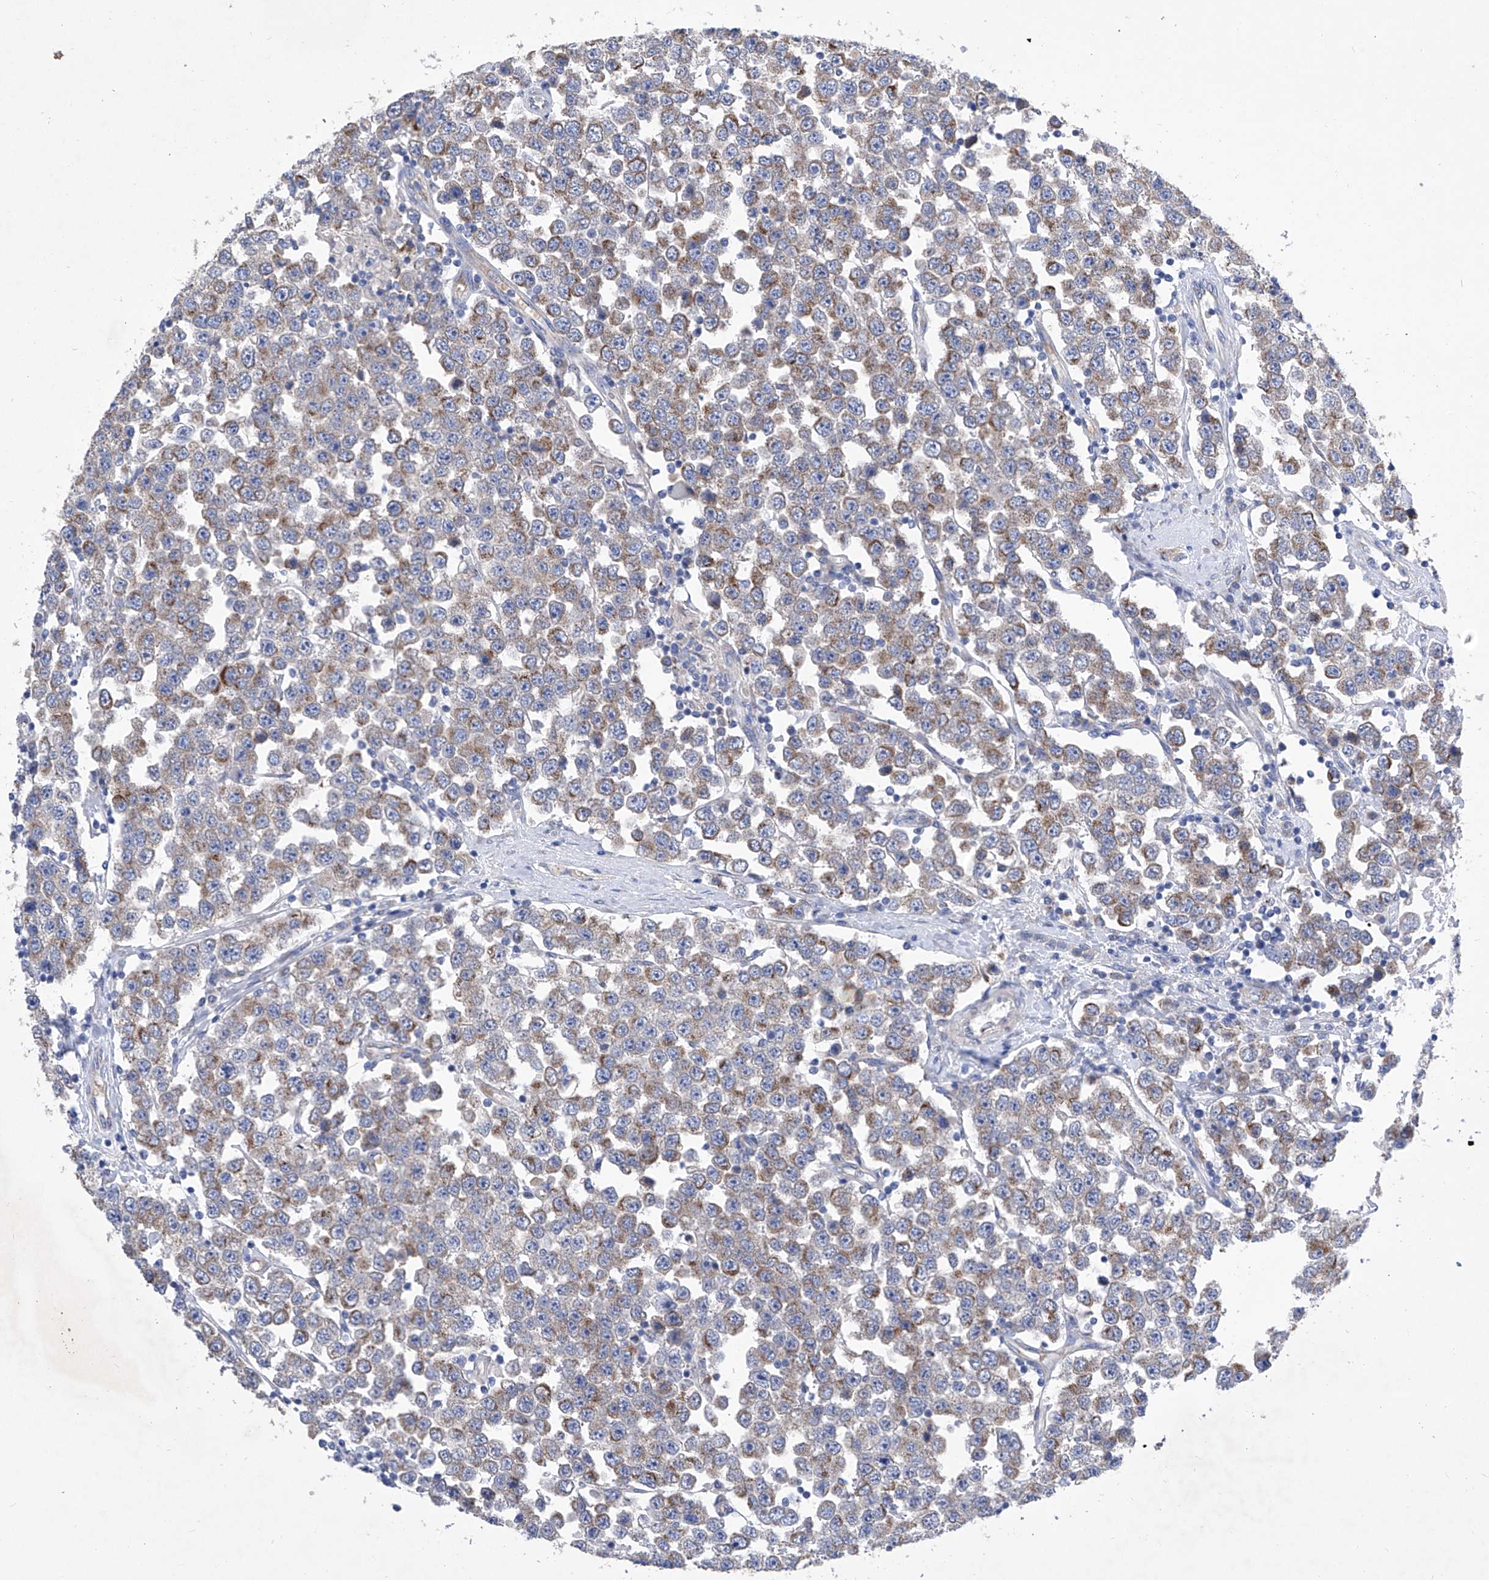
{"staining": {"intensity": "moderate", "quantity": "25%-75%", "location": "cytoplasmic/membranous"}, "tissue": "testis cancer", "cell_type": "Tumor cells", "image_type": "cancer", "snomed": [{"axis": "morphology", "description": "Seminoma, NOS"}, {"axis": "topography", "description": "Testis"}], "caption": "High-magnification brightfield microscopy of testis seminoma stained with DAB (brown) and counterstained with hematoxylin (blue). tumor cells exhibit moderate cytoplasmic/membranous staining is present in about25%-75% of cells.", "gene": "TJAP1", "patient": {"sex": "male", "age": 28}}